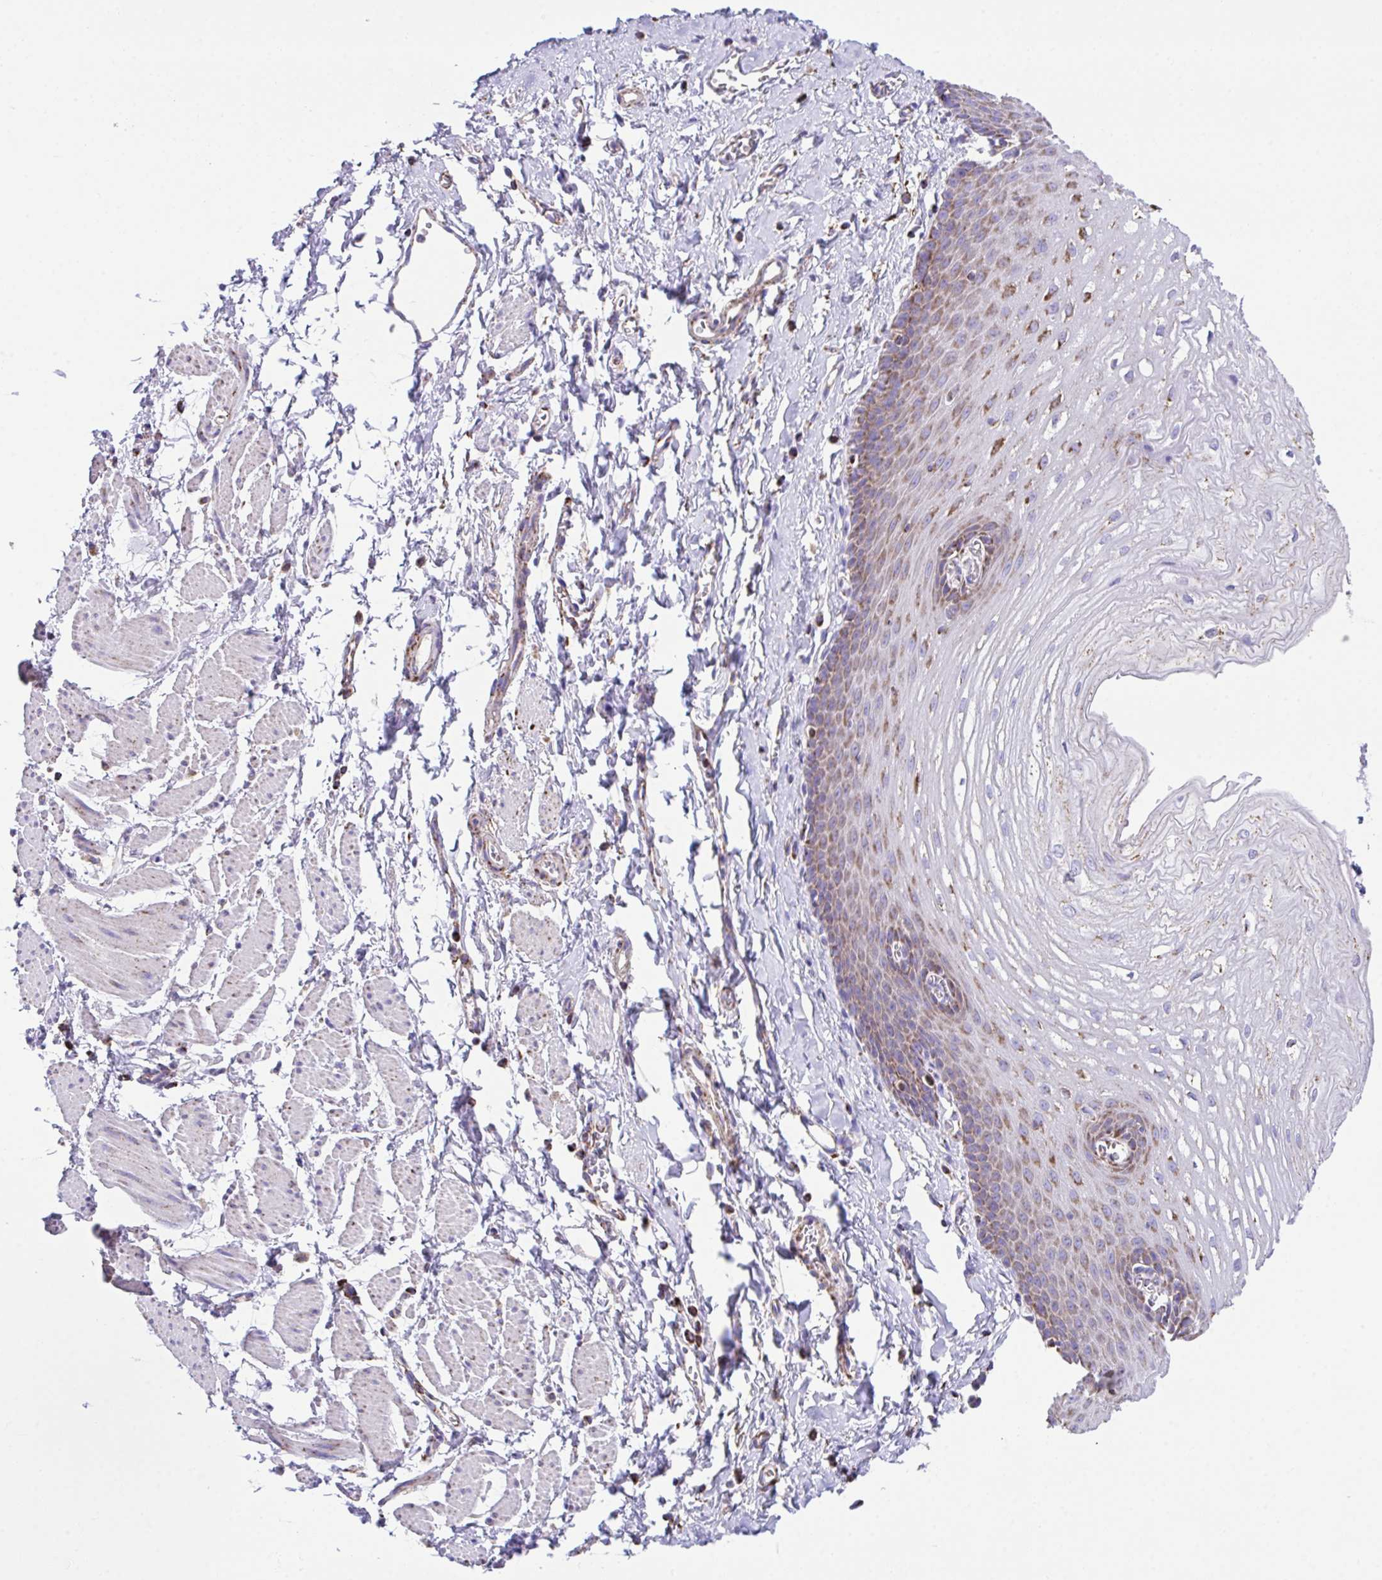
{"staining": {"intensity": "strong", "quantity": "25%-75%", "location": "cytoplasmic/membranous"}, "tissue": "esophagus", "cell_type": "Squamous epithelial cells", "image_type": "normal", "snomed": [{"axis": "morphology", "description": "Normal tissue, NOS"}, {"axis": "topography", "description": "Esophagus"}], "caption": "Immunohistochemical staining of normal human esophagus displays high levels of strong cytoplasmic/membranous expression in approximately 25%-75% of squamous epithelial cells.", "gene": "PCMTD2", "patient": {"sex": "male", "age": 70}}